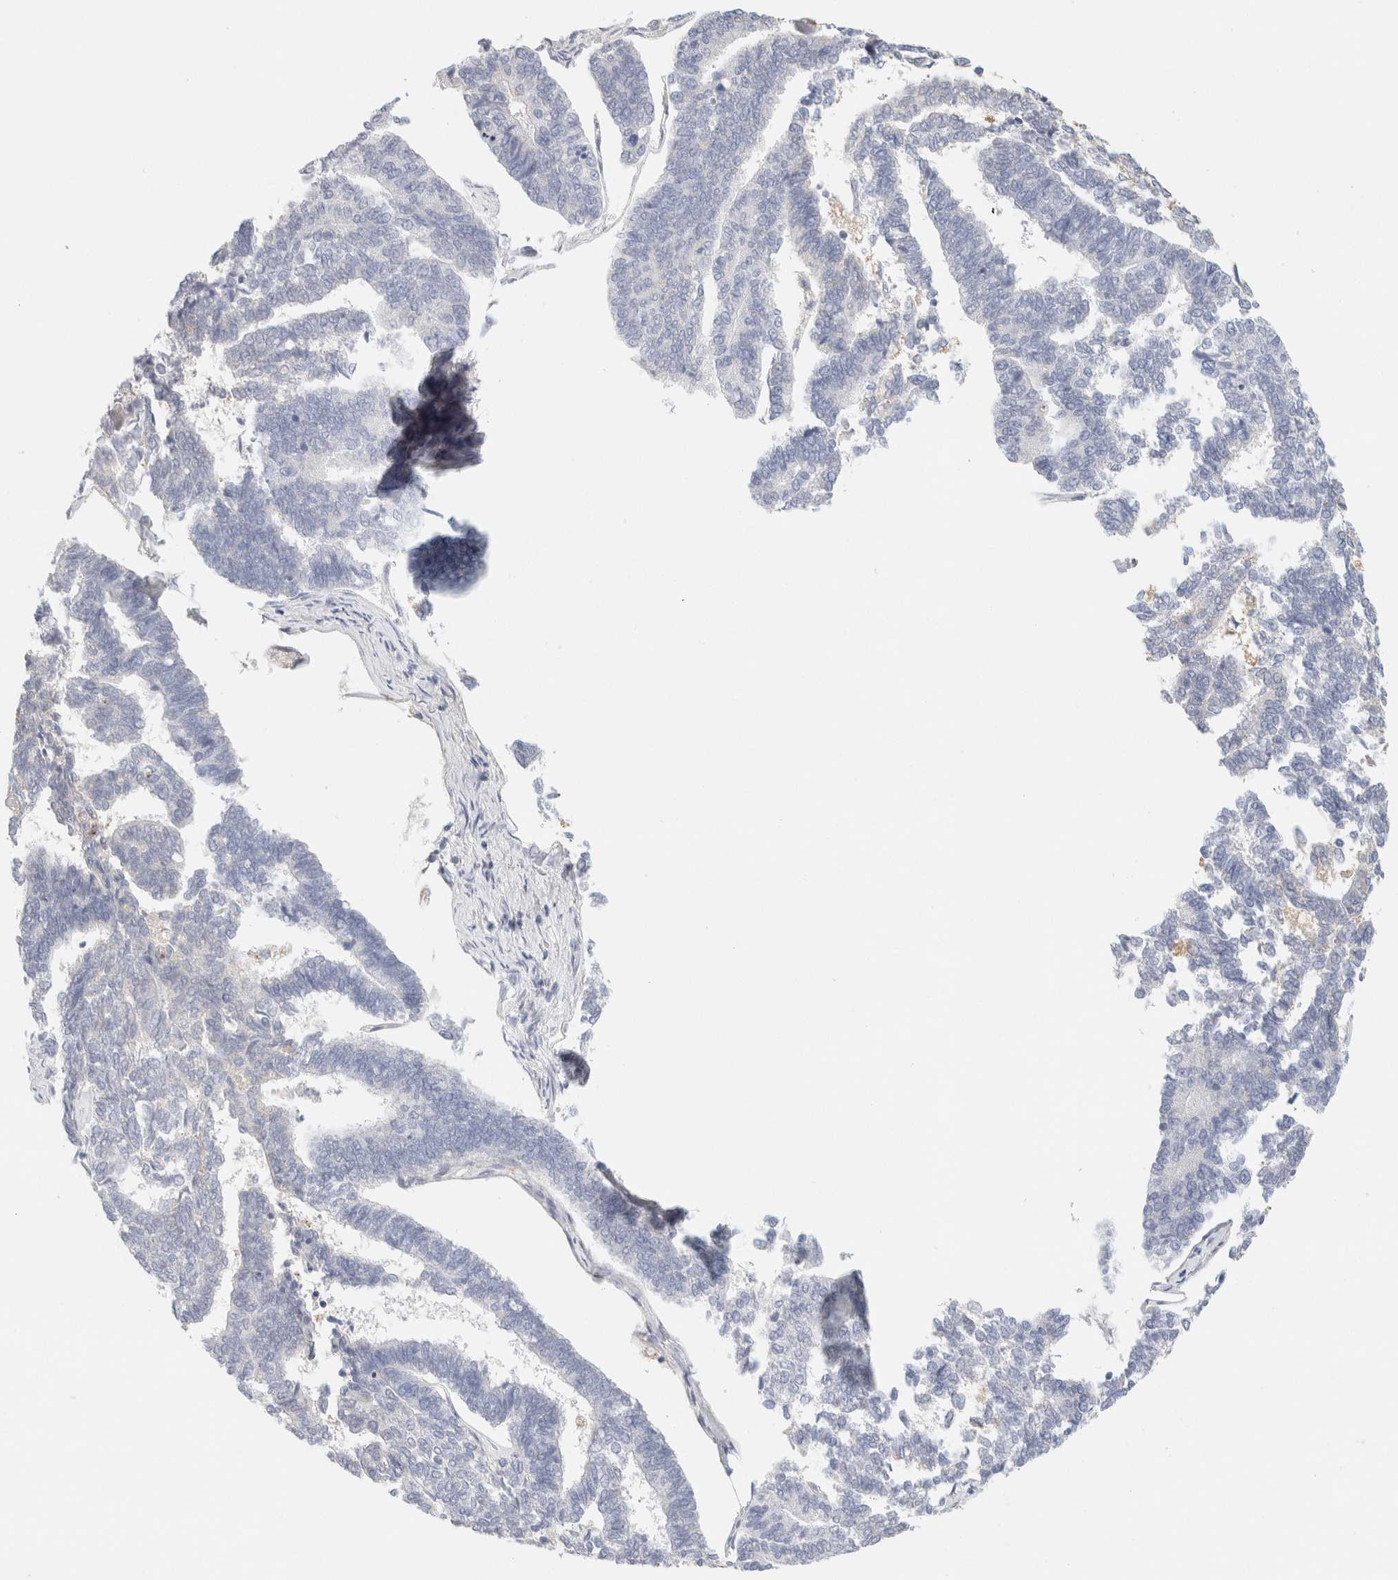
{"staining": {"intensity": "negative", "quantity": "none", "location": "none"}, "tissue": "endometrial cancer", "cell_type": "Tumor cells", "image_type": "cancer", "snomed": [{"axis": "morphology", "description": "Adenocarcinoma, NOS"}, {"axis": "topography", "description": "Endometrium"}], "caption": "An IHC photomicrograph of endometrial cancer (adenocarcinoma) is shown. There is no staining in tumor cells of endometrial cancer (adenocarcinoma). (Stains: DAB (3,3'-diaminobenzidine) IHC with hematoxylin counter stain, Microscopy: brightfield microscopy at high magnification).", "gene": "SCGB2A2", "patient": {"sex": "female", "age": 70}}